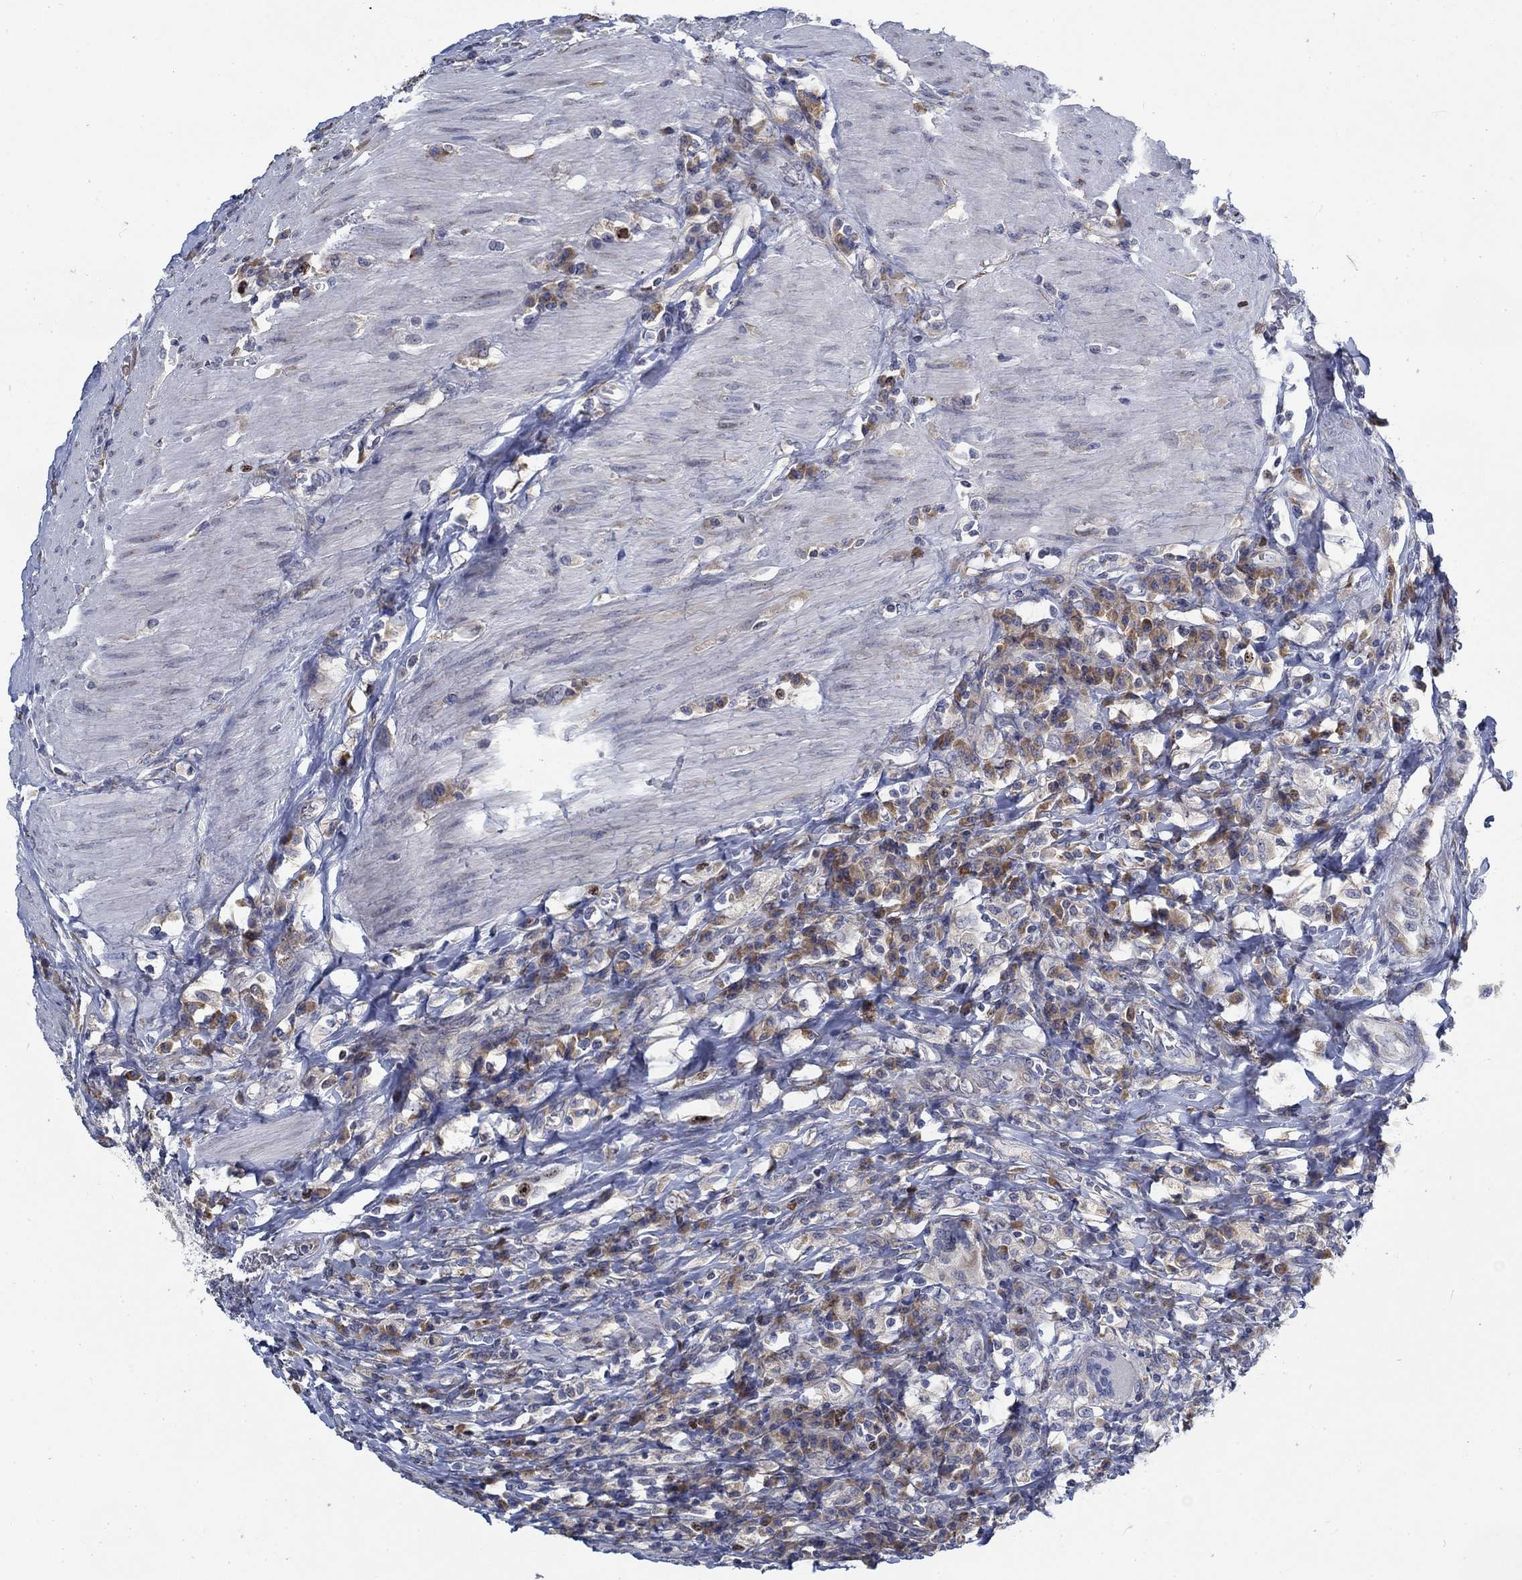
{"staining": {"intensity": "moderate", "quantity": "25%-75%", "location": "cytoplasmic/membranous,nuclear"}, "tissue": "colorectal cancer", "cell_type": "Tumor cells", "image_type": "cancer", "snomed": [{"axis": "morphology", "description": "Adenocarcinoma, NOS"}, {"axis": "topography", "description": "Colon"}], "caption": "DAB (3,3'-diaminobenzidine) immunohistochemical staining of adenocarcinoma (colorectal) shows moderate cytoplasmic/membranous and nuclear protein positivity in approximately 25%-75% of tumor cells. The protein is shown in brown color, while the nuclei are stained blue.", "gene": "MMP24", "patient": {"sex": "female", "age": 86}}